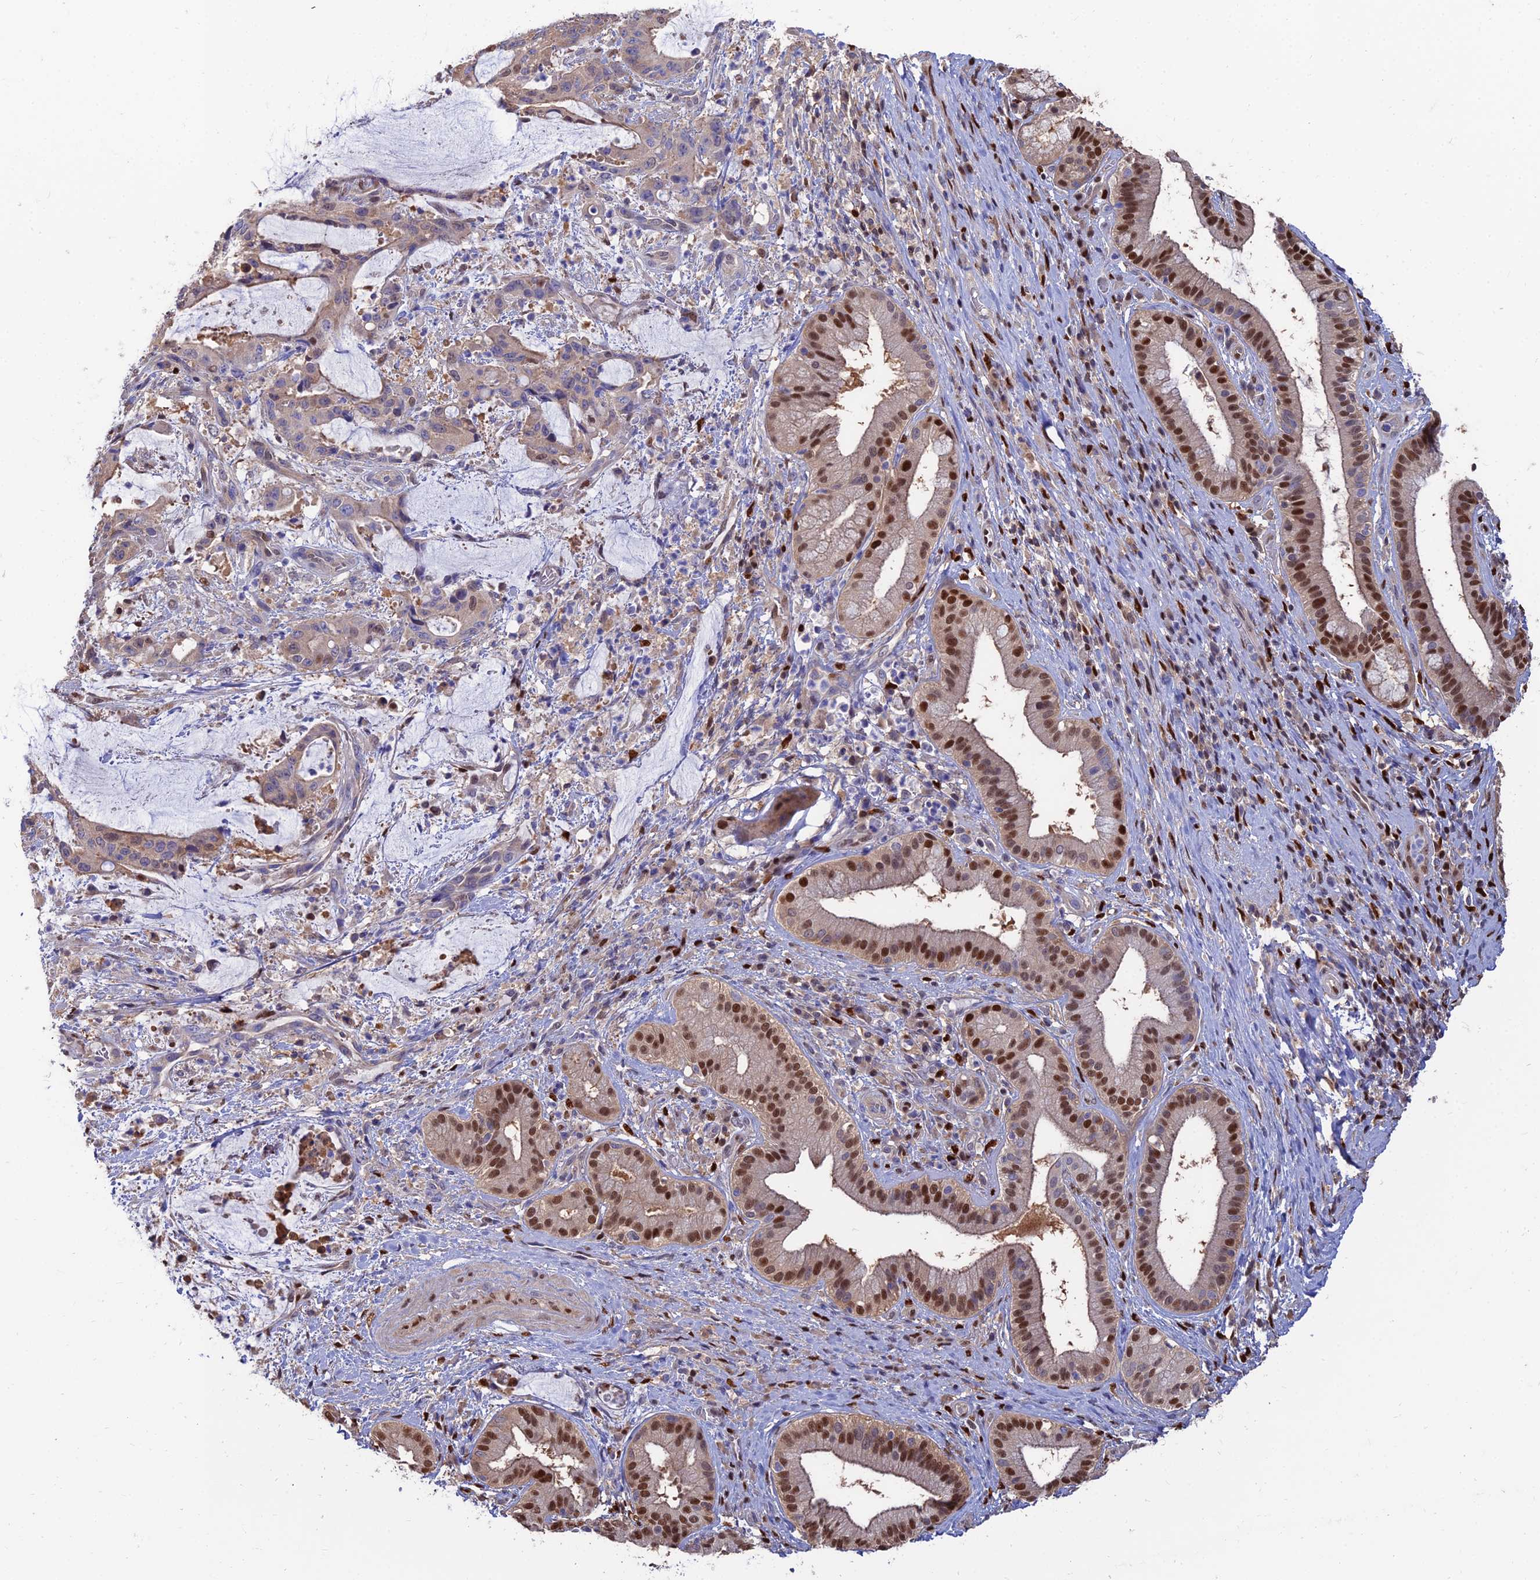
{"staining": {"intensity": "strong", "quantity": "25%-75%", "location": "cytoplasmic/membranous,nuclear"}, "tissue": "liver cancer", "cell_type": "Tumor cells", "image_type": "cancer", "snomed": [{"axis": "morphology", "description": "Normal tissue, NOS"}, {"axis": "morphology", "description": "Cholangiocarcinoma"}, {"axis": "topography", "description": "Liver"}, {"axis": "topography", "description": "Peripheral nerve tissue"}], "caption": "Tumor cells display high levels of strong cytoplasmic/membranous and nuclear positivity in approximately 25%-75% of cells in liver cholangiocarcinoma. (DAB IHC with brightfield microscopy, high magnification).", "gene": "DNPEP", "patient": {"sex": "female", "age": 73}}